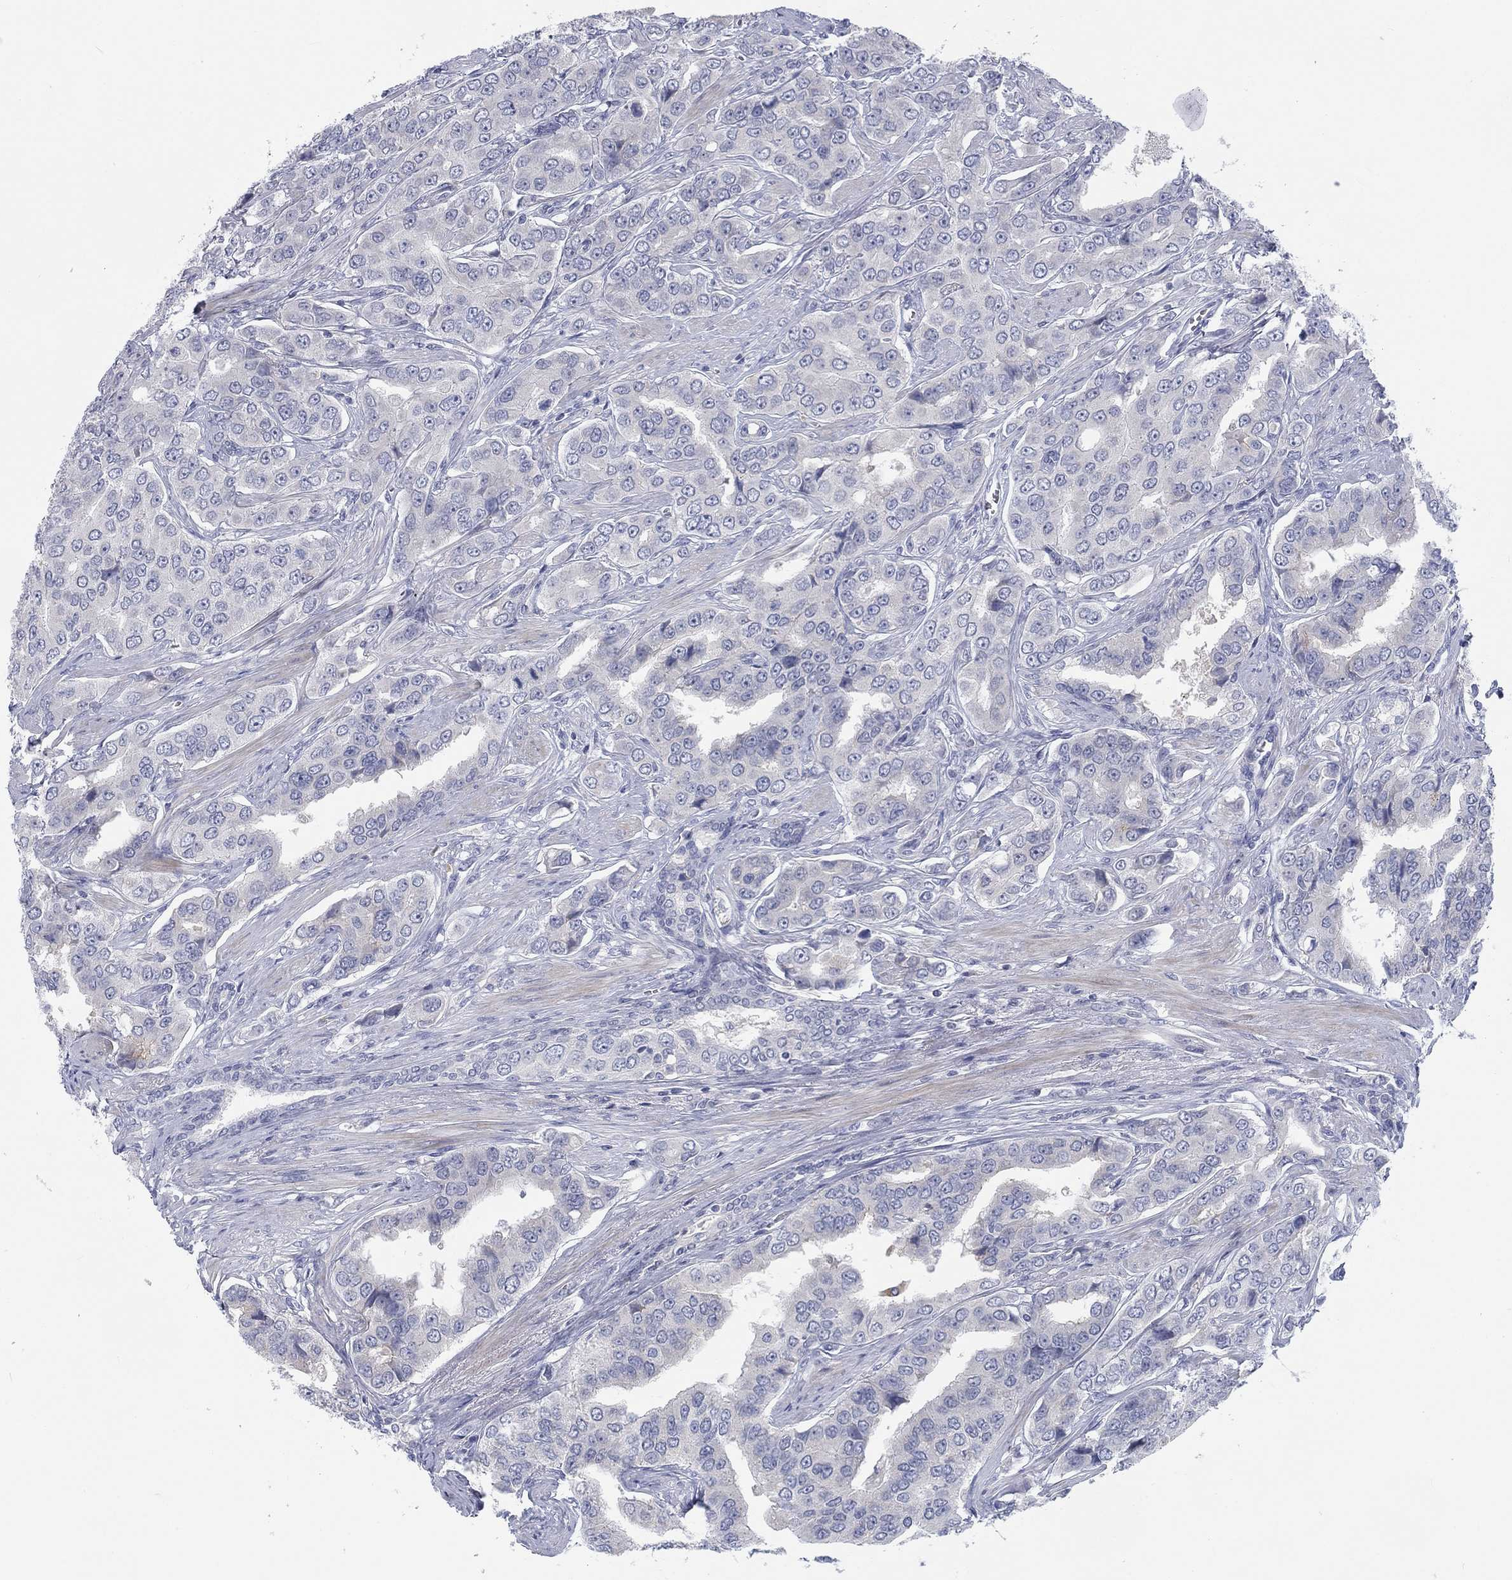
{"staining": {"intensity": "negative", "quantity": "none", "location": "none"}, "tissue": "prostate cancer", "cell_type": "Tumor cells", "image_type": "cancer", "snomed": [{"axis": "morphology", "description": "Adenocarcinoma, NOS"}, {"axis": "topography", "description": "Prostate and seminal vesicle, NOS"}, {"axis": "topography", "description": "Prostate"}], "caption": "Tumor cells are negative for brown protein staining in prostate adenocarcinoma.", "gene": "CALB1", "patient": {"sex": "male", "age": 69}}